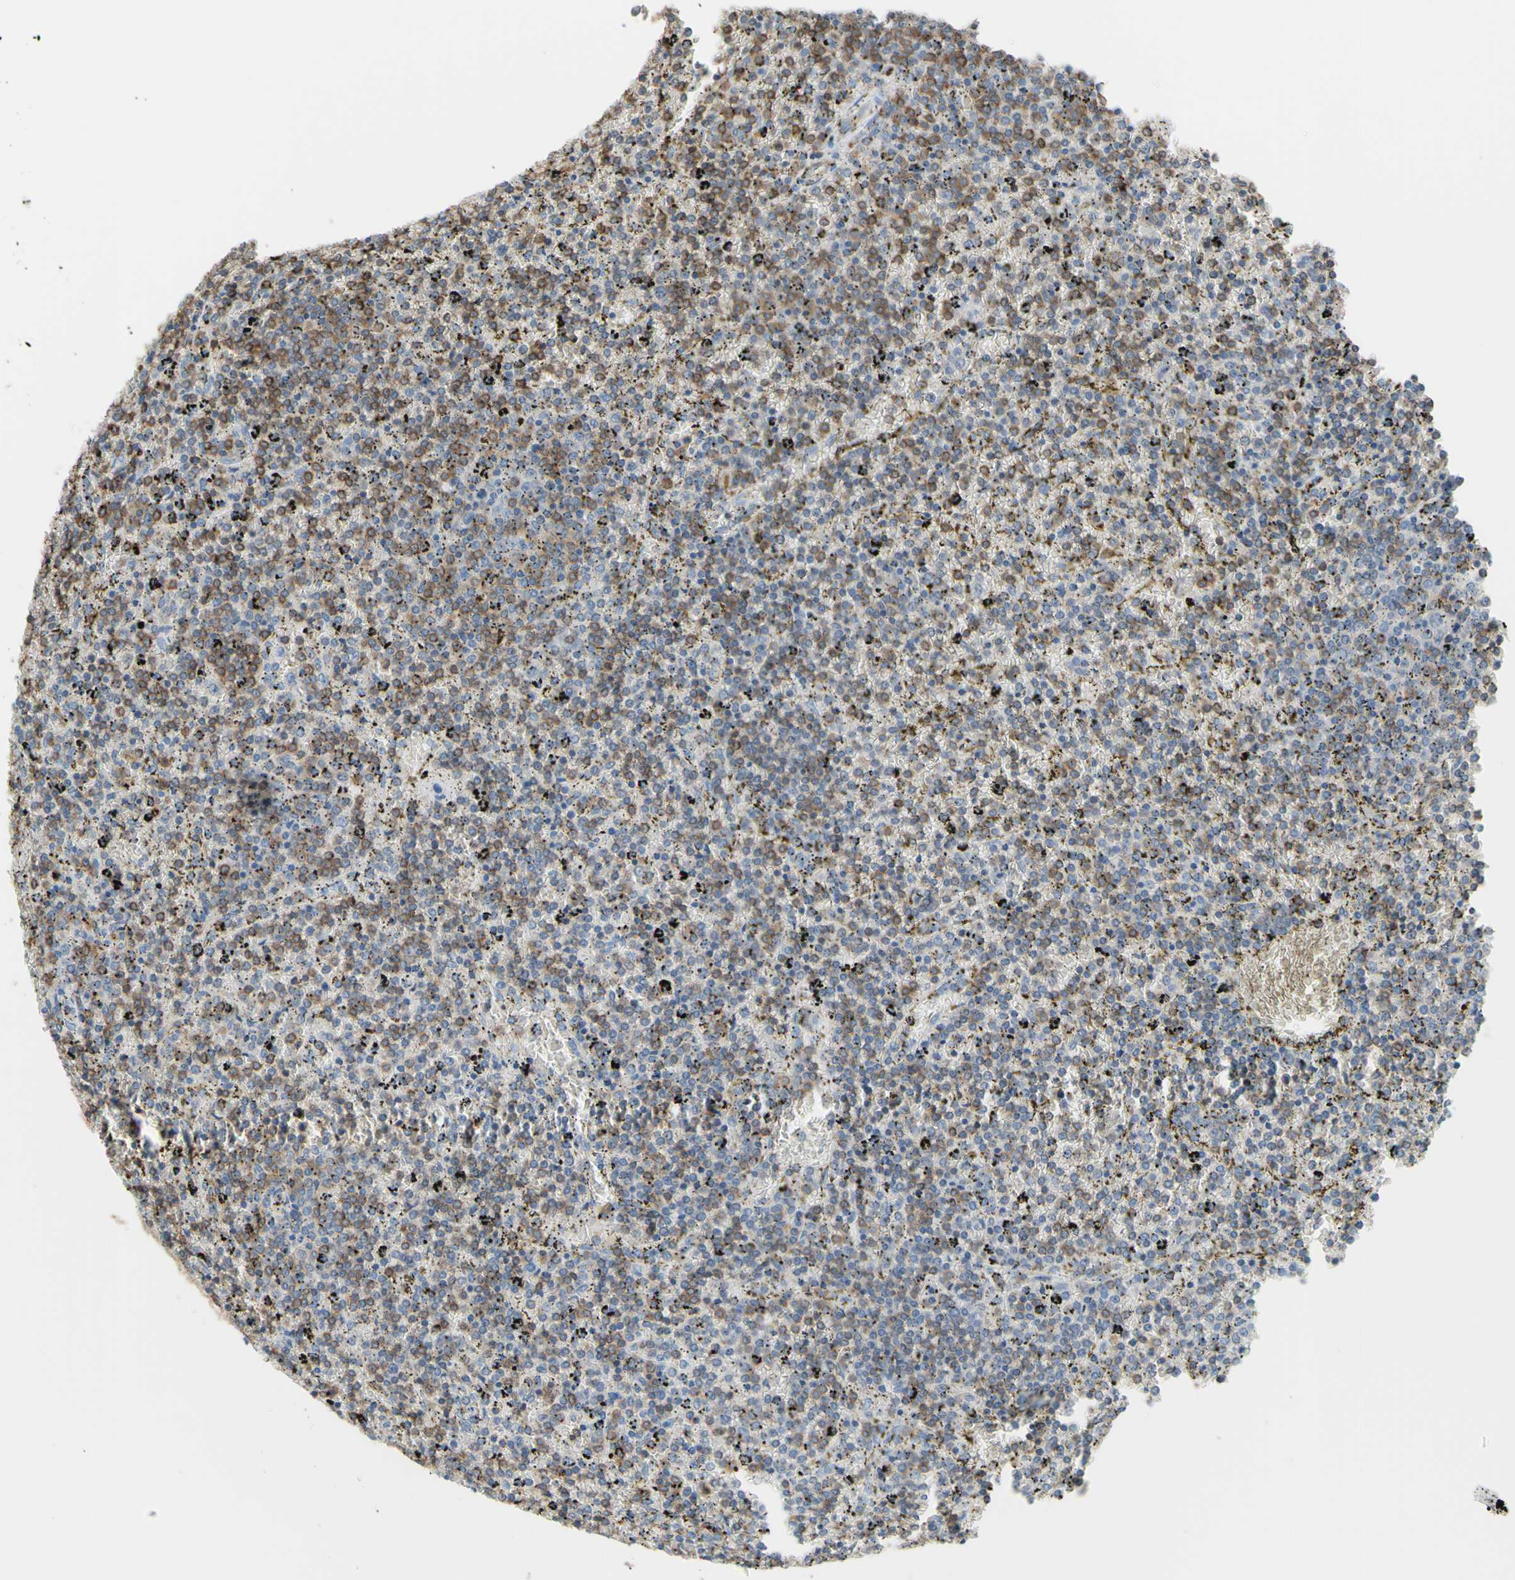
{"staining": {"intensity": "weak", "quantity": "25%-75%", "location": "cytoplasmic/membranous"}, "tissue": "lymphoma", "cell_type": "Tumor cells", "image_type": "cancer", "snomed": [{"axis": "morphology", "description": "Malignant lymphoma, non-Hodgkin's type, Low grade"}, {"axis": "topography", "description": "Spleen"}], "caption": "Immunohistochemistry (IHC) image of neoplastic tissue: human low-grade malignant lymphoma, non-Hodgkin's type stained using immunohistochemistry (IHC) displays low levels of weak protein expression localized specifically in the cytoplasmic/membranous of tumor cells, appearing as a cytoplasmic/membranous brown color.", "gene": "ADD1", "patient": {"sex": "female", "age": 77}}